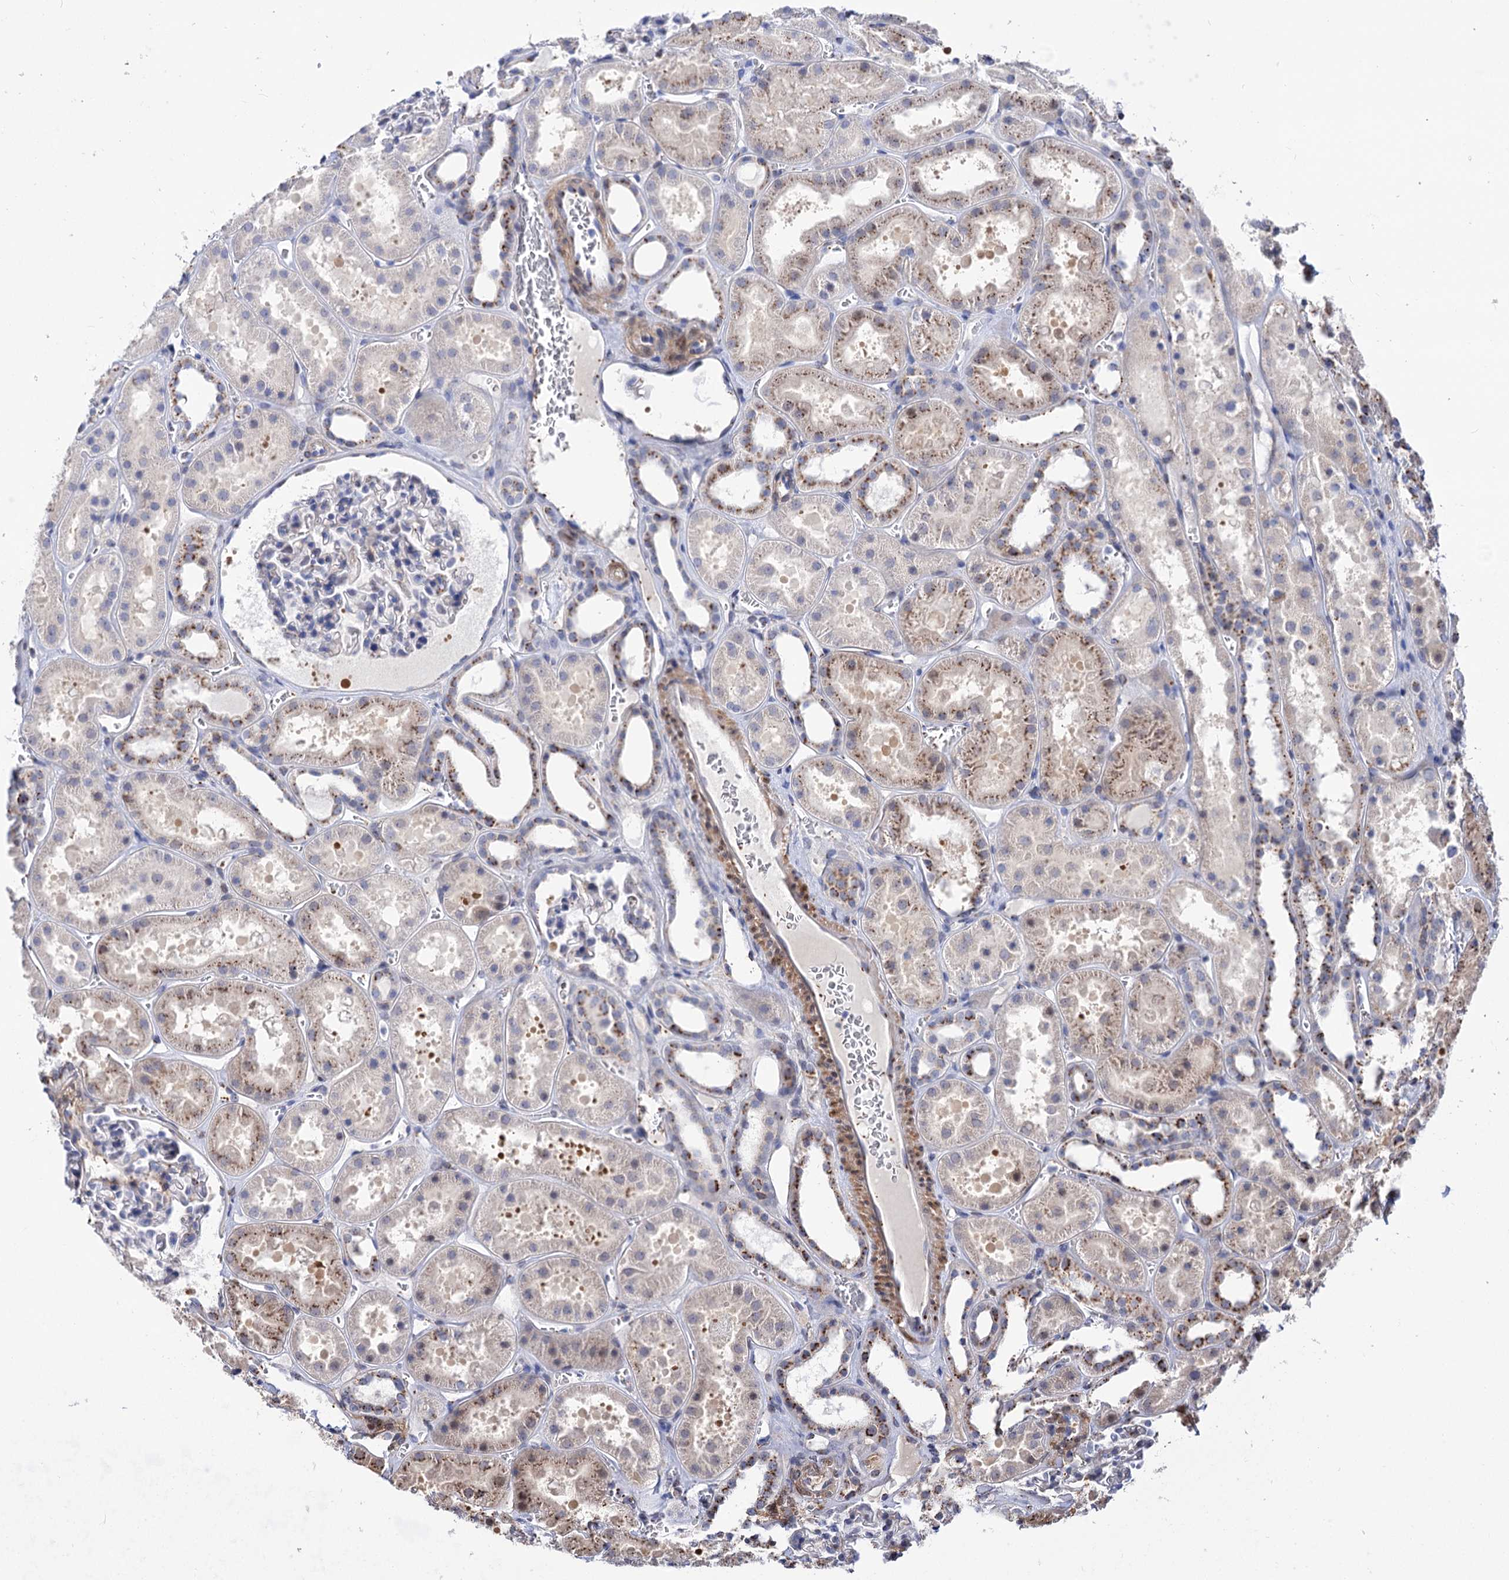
{"staining": {"intensity": "negative", "quantity": "none", "location": "none"}, "tissue": "kidney", "cell_type": "Cells in glomeruli", "image_type": "normal", "snomed": [{"axis": "morphology", "description": "Normal tissue, NOS"}, {"axis": "topography", "description": "Kidney"}], "caption": "This histopathology image is of normal kidney stained with IHC to label a protein in brown with the nuclei are counter-stained blue. There is no staining in cells in glomeruli.", "gene": "C11orf96", "patient": {"sex": "female", "age": 41}}